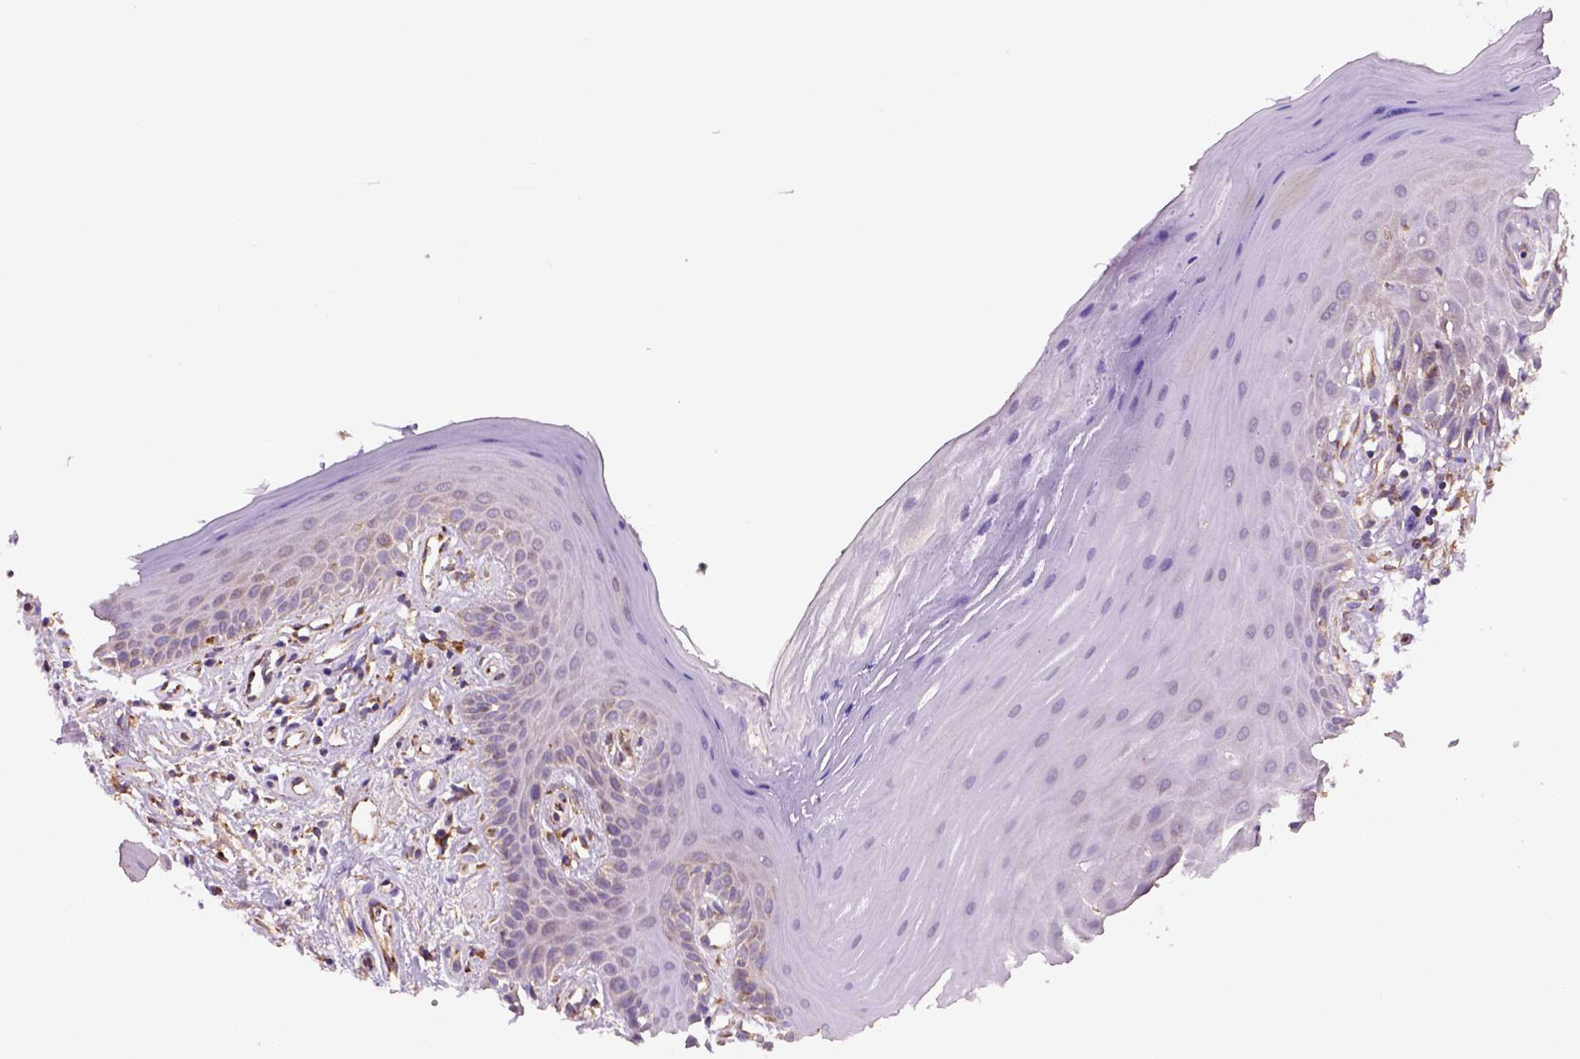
{"staining": {"intensity": "moderate", "quantity": "<25%", "location": "cytoplasmic/membranous"}, "tissue": "oral mucosa", "cell_type": "Squamous epithelial cells", "image_type": "normal", "snomed": [{"axis": "morphology", "description": "Normal tissue, NOS"}, {"axis": "morphology", "description": "Normal morphology"}, {"axis": "topography", "description": "Oral tissue"}], "caption": "Moderate cytoplasmic/membranous expression for a protein is identified in approximately <25% of squamous epithelial cells of benign oral mucosa using immunohistochemistry.", "gene": "WARS2", "patient": {"sex": "female", "age": 76}}